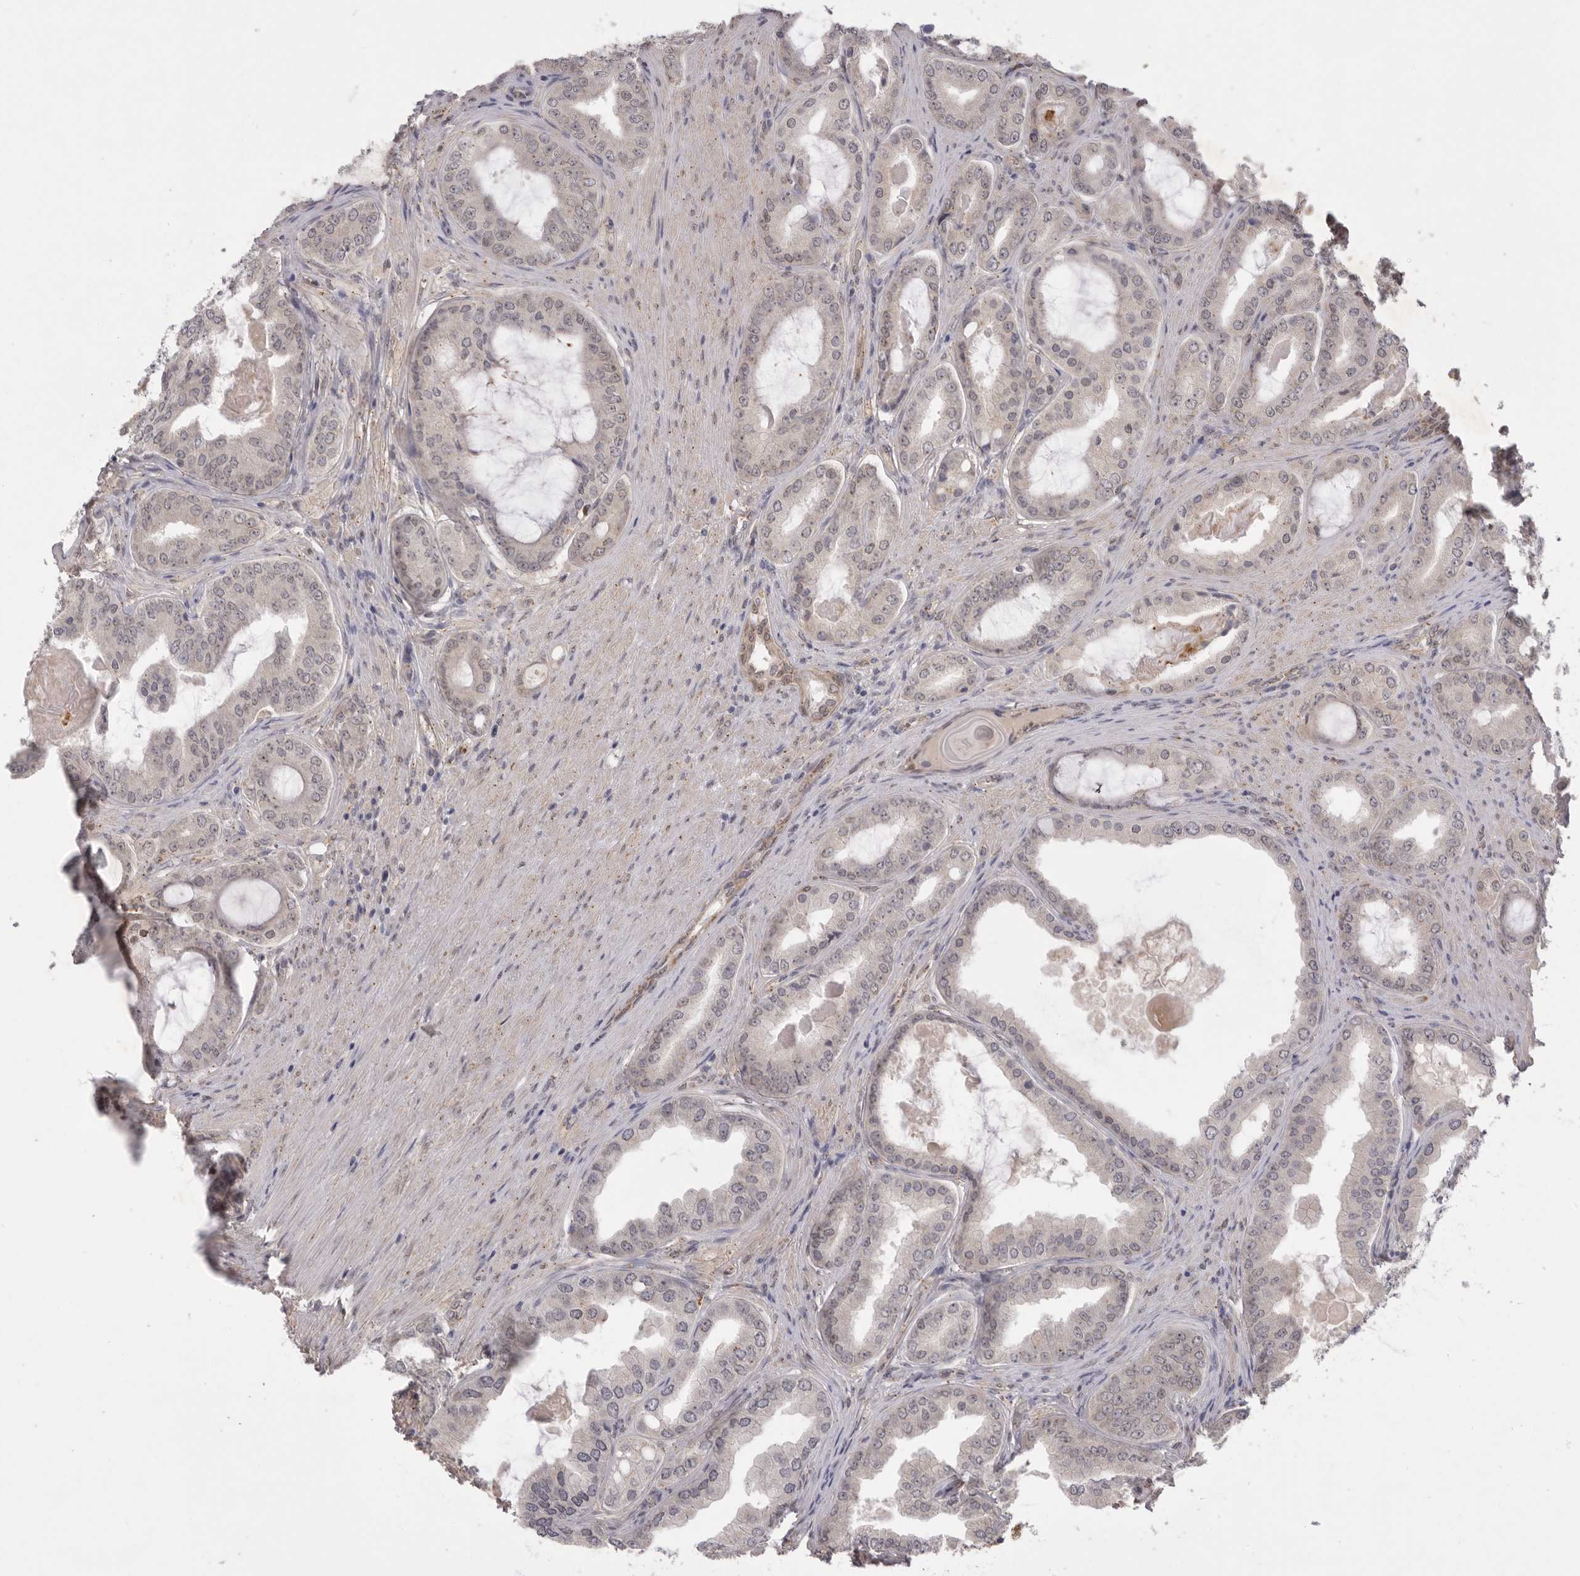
{"staining": {"intensity": "negative", "quantity": "none", "location": "none"}, "tissue": "prostate cancer", "cell_type": "Tumor cells", "image_type": "cancer", "snomed": [{"axis": "morphology", "description": "Adenocarcinoma, High grade"}, {"axis": "topography", "description": "Prostate"}], "caption": "Immunohistochemical staining of high-grade adenocarcinoma (prostate) exhibits no significant positivity in tumor cells.", "gene": "TLR3", "patient": {"sex": "male", "age": 60}}